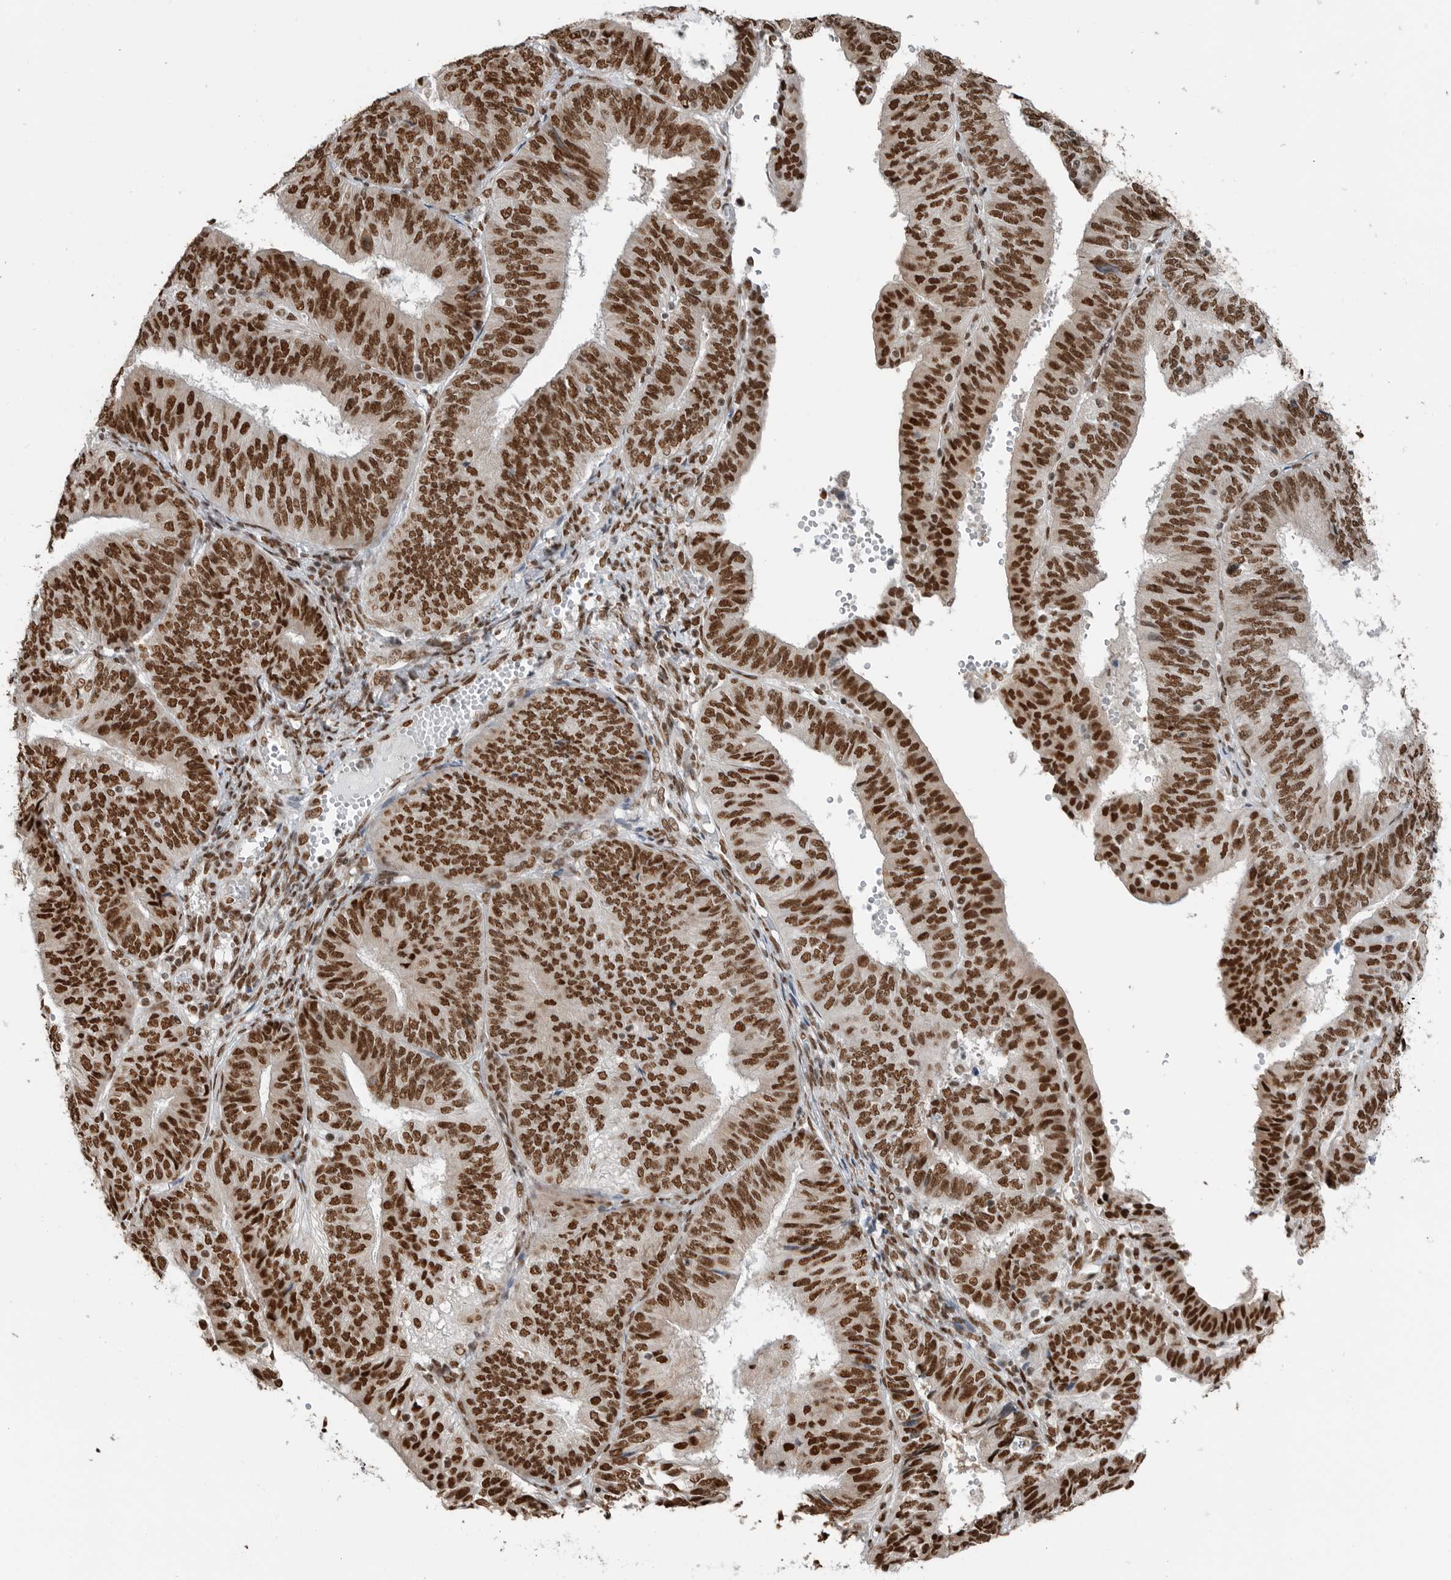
{"staining": {"intensity": "strong", "quantity": ">75%", "location": "nuclear"}, "tissue": "endometrial cancer", "cell_type": "Tumor cells", "image_type": "cancer", "snomed": [{"axis": "morphology", "description": "Adenocarcinoma, NOS"}, {"axis": "topography", "description": "Endometrium"}], "caption": "Strong nuclear protein positivity is appreciated in approximately >75% of tumor cells in endometrial cancer.", "gene": "BLZF1", "patient": {"sex": "female", "age": 58}}